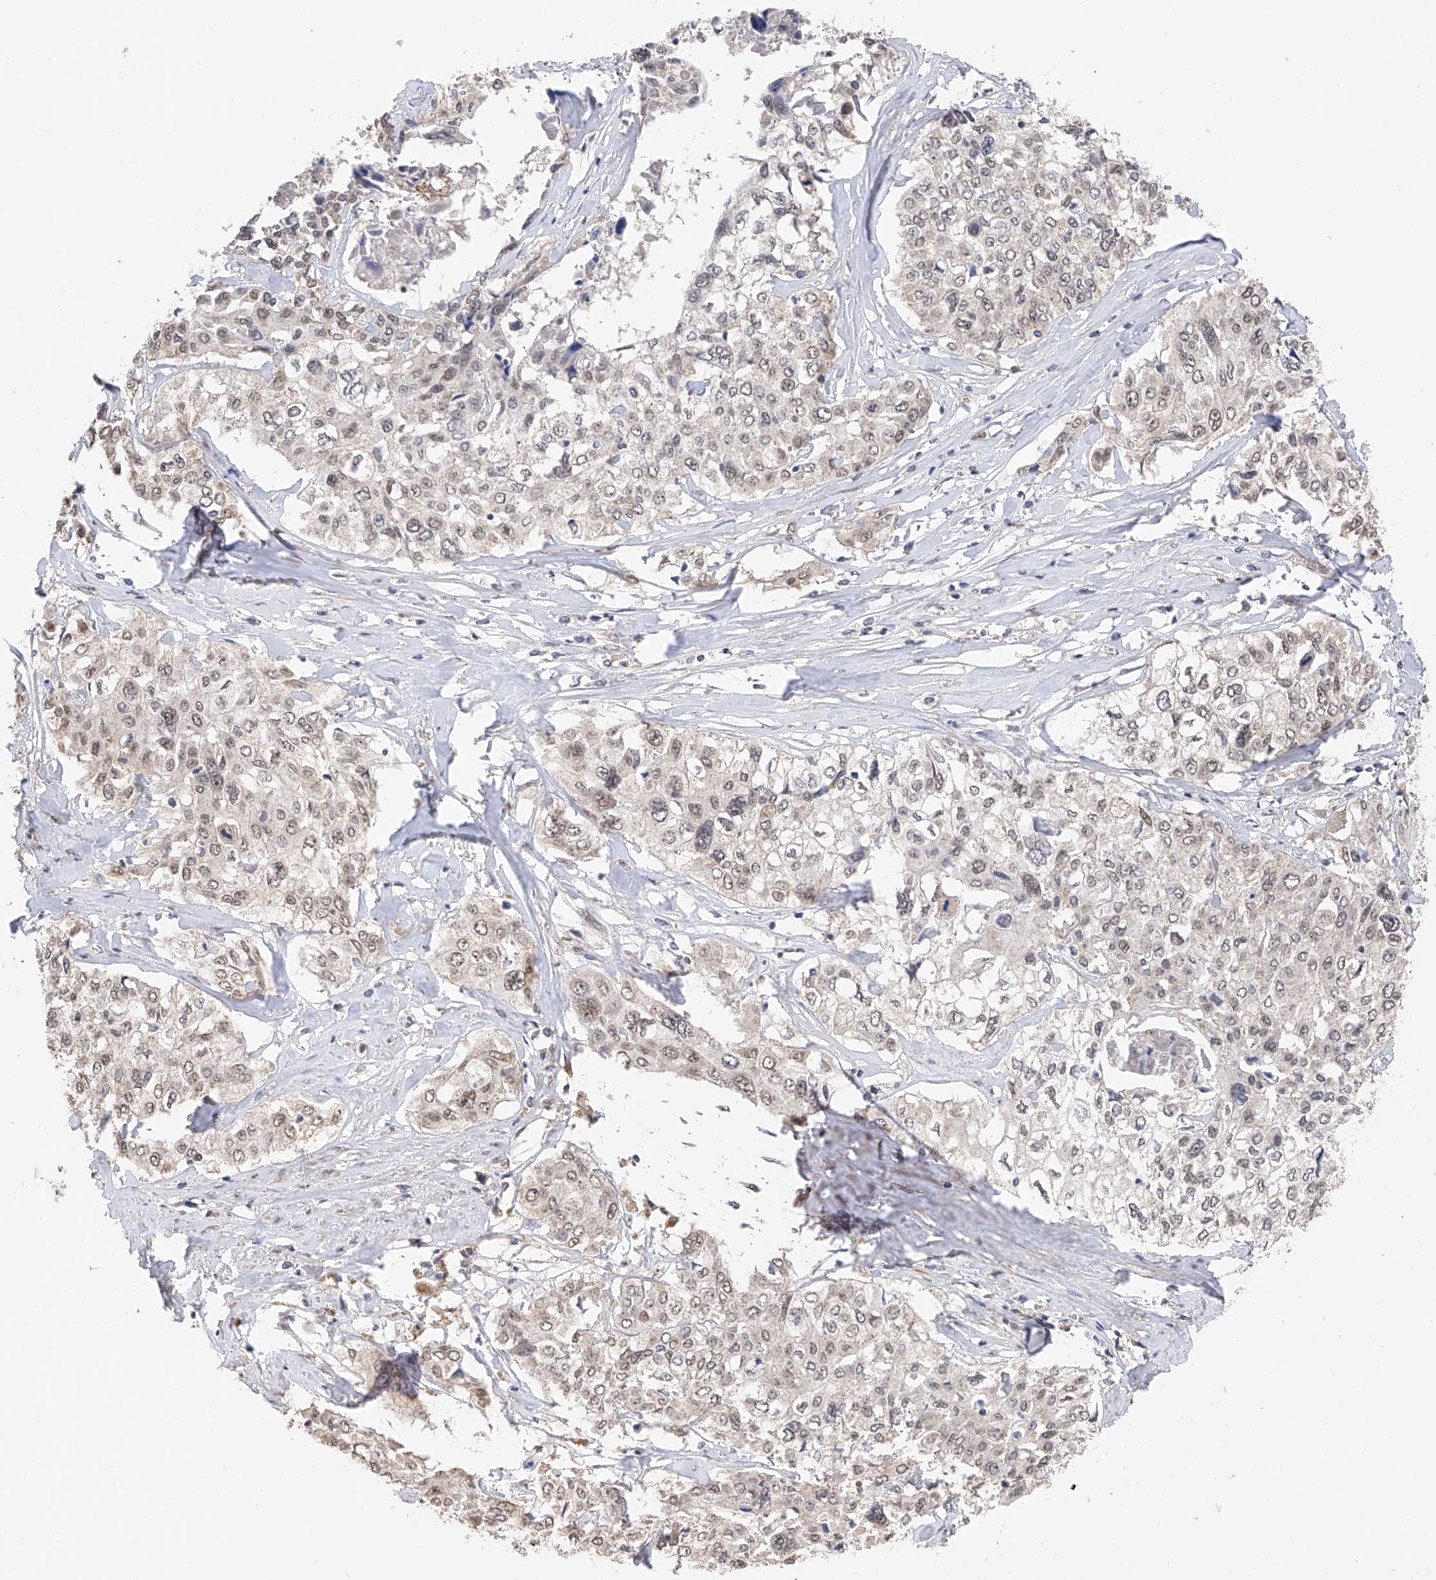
{"staining": {"intensity": "weak", "quantity": ">75%", "location": "nuclear"}, "tissue": "cervical cancer", "cell_type": "Tumor cells", "image_type": "cancer", "snomed": [{"axis": "morphology", "description": "Squamous cell carcinoma, NOS"}, {"axis": "topography", "description": "Cervix"}], "caption": "Weak nuclear expression is appreciated in approximately >75% of tumor cells in squamous cell carcinoma (cervical). (Stains: DAB (3,3'-diaminobenzidine) in brown, nuclei in blue, Microscopy: brightfield microscopy at high magnification).", "gene": "DMAP1", "patient": {"sex": "female", "age": 31}}